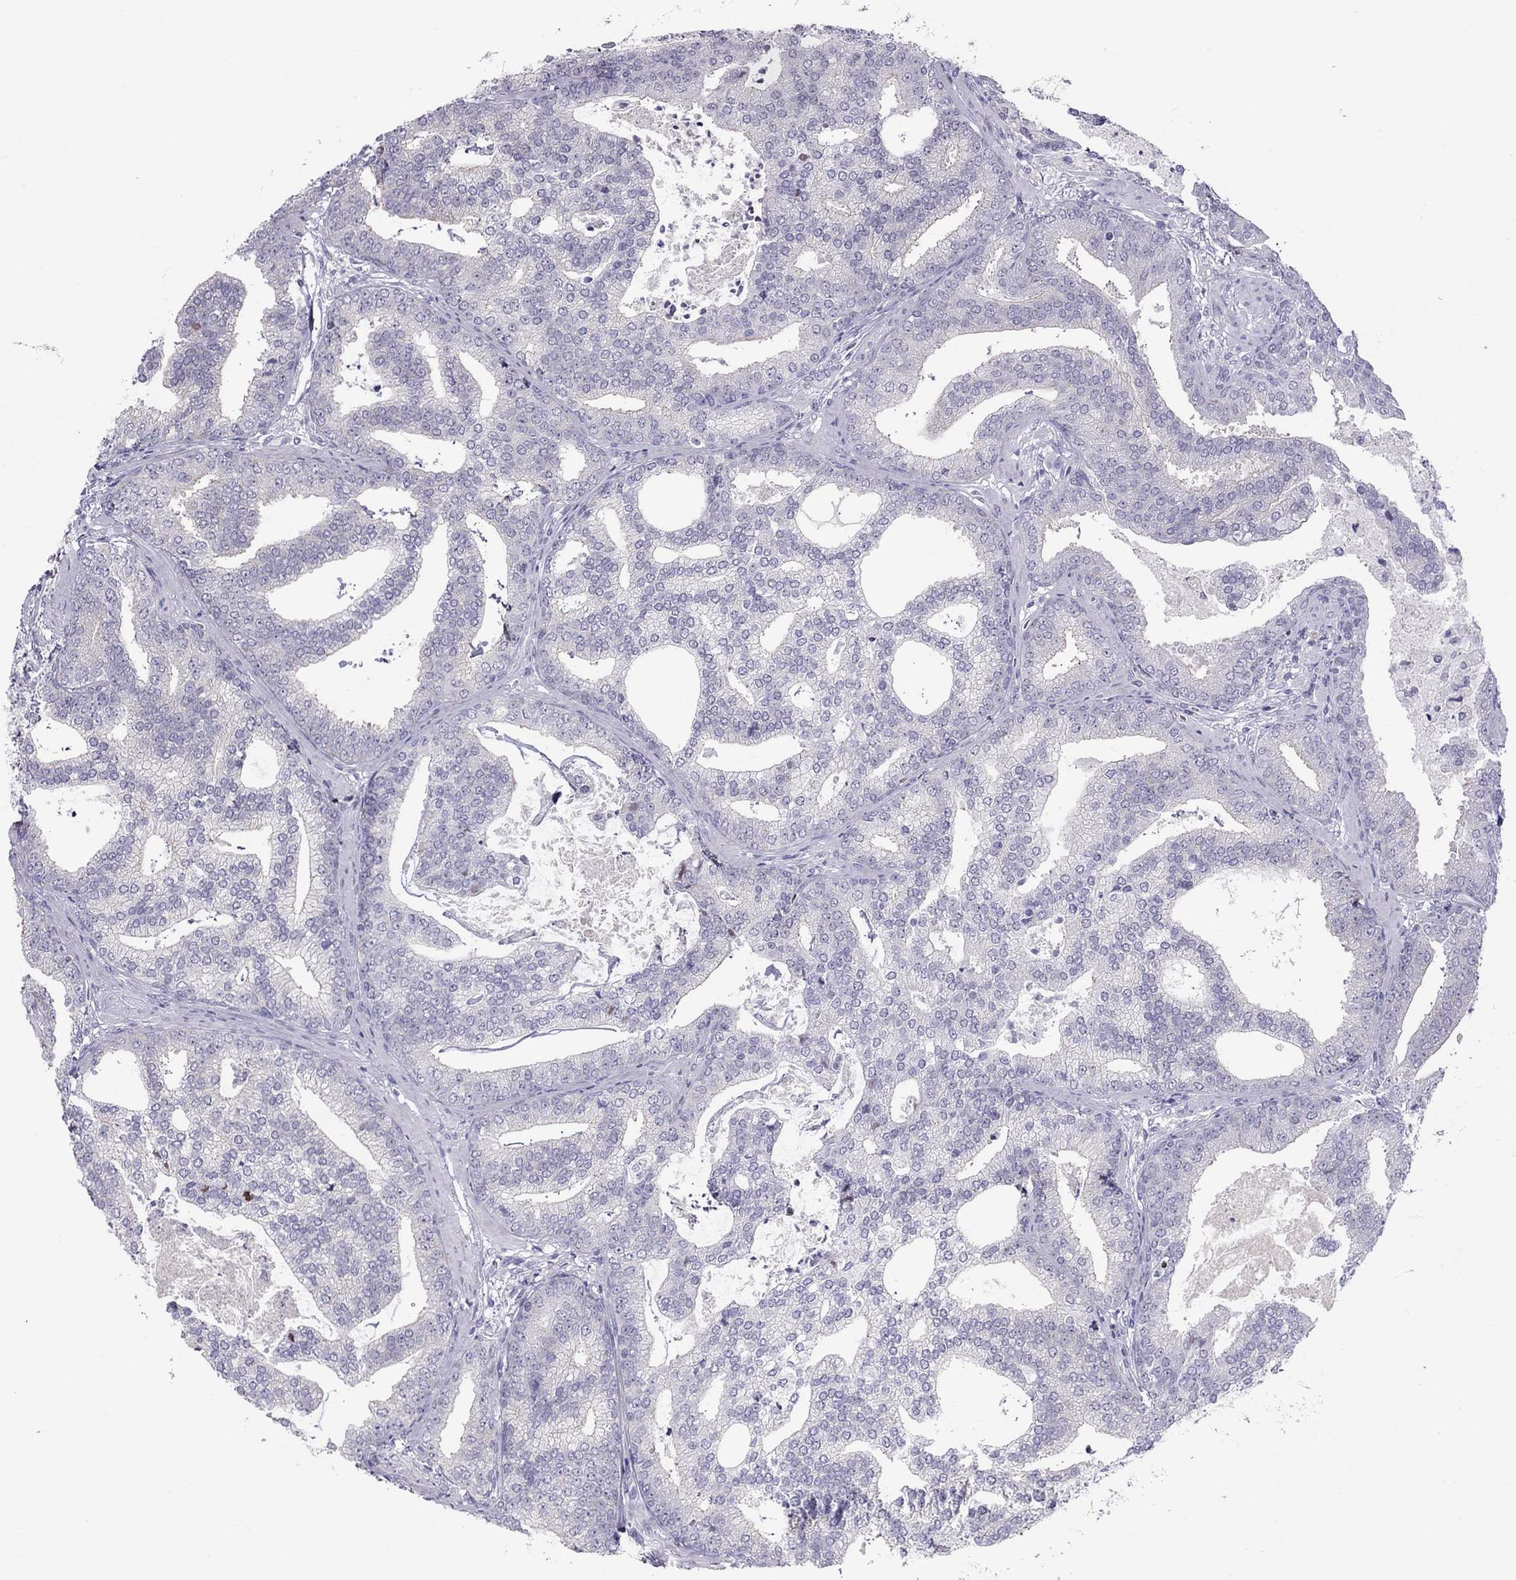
{"staining": {"intensity": "negative", "quantity": "none", "location": "none"}, "tissue": "prostate cancer", "cell_type": "Tumor cells", "image_type": "cancer", "snomed": [{"axis": "morphology", "description": "Adenocarcinoma, NOS"}, {"axis": "topography", "description": "Prostate"}], "caption": "Tumor cells show no significant protein positivity in prostate cancer. (Brightfield microscopy of DAB (3,3'-diaminobenzidine) immunohistochemistry at high magnification).", "gene": "TEX14", "patient": {"sex": "male", "age": 64}}